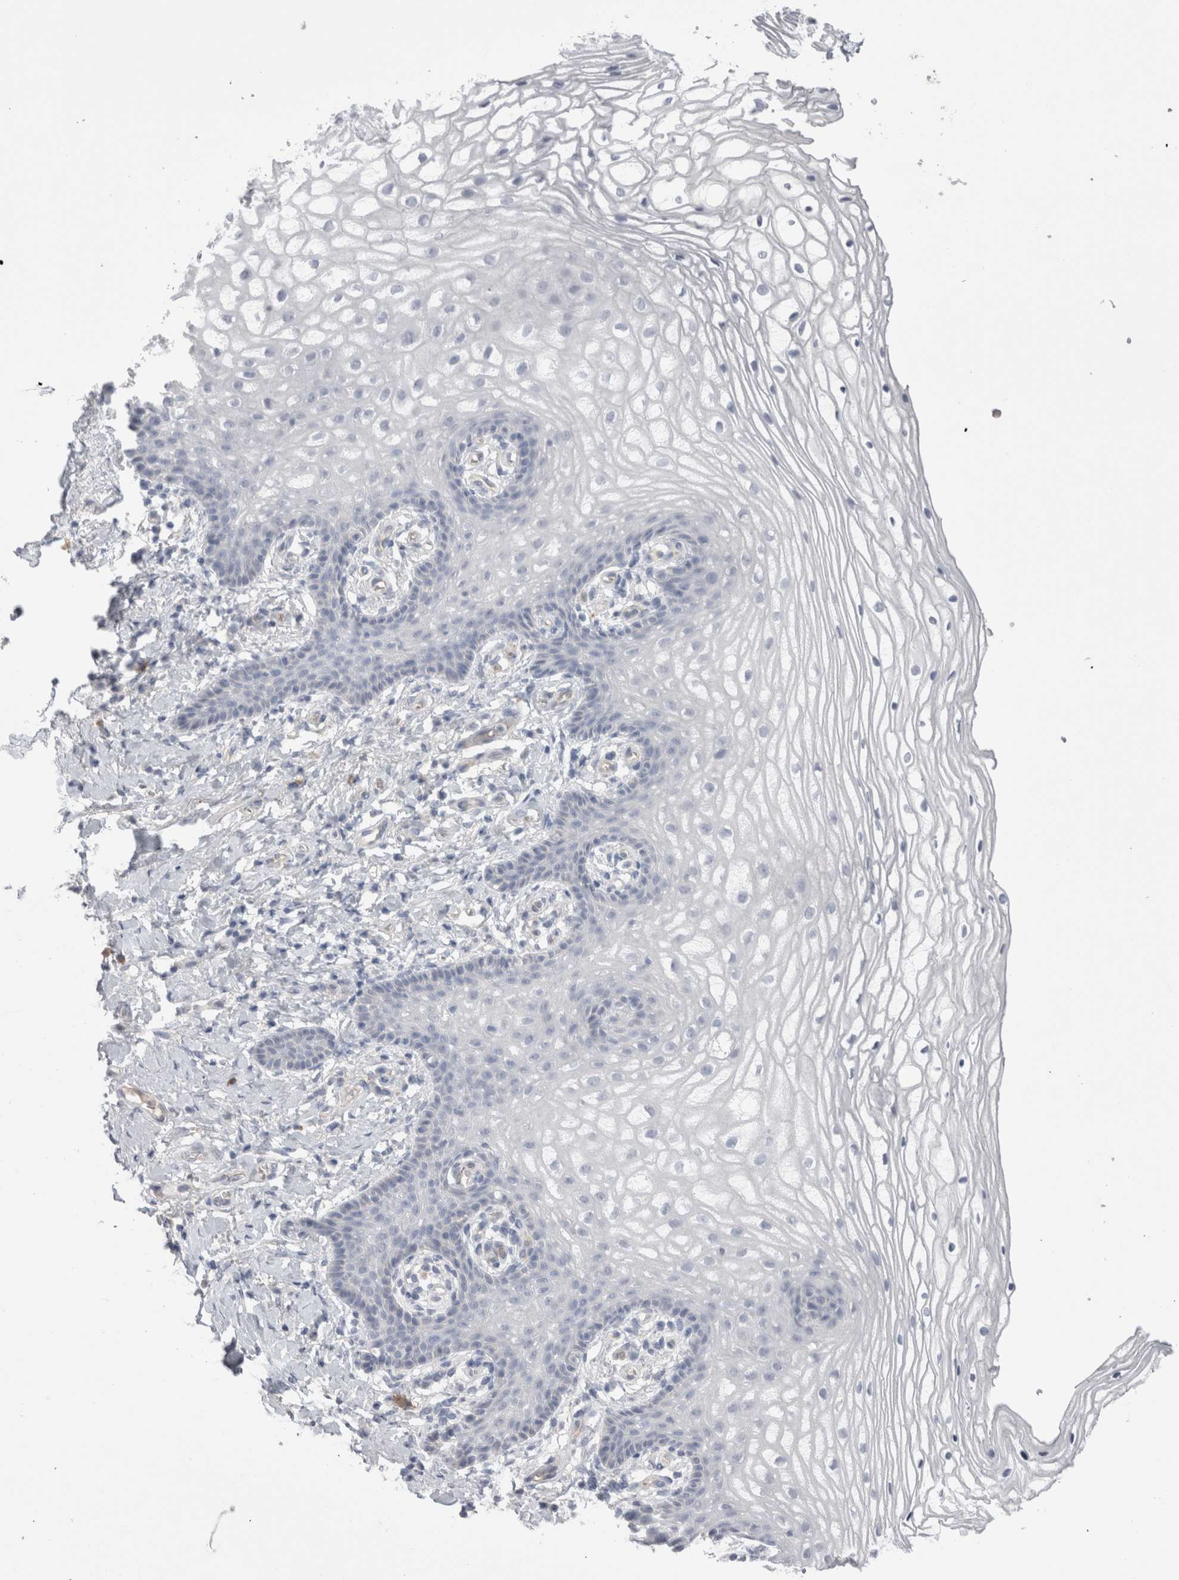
{"staining": {"intensity": "negative", "quantity": "none", "location": "none"}, "tissue": "vagina", "cell_type": "Squamous epithelial cells", "image_type": "normal", "snomed": [{"axis": "morphology", "description": "Normal tissue, NOS"}, {"axis": "topography", "description": "Vagina"}], "caption": "The photomicrograph shows no significant expression in squamous epithelial cells of vagina.", "gene": "EPDR1", "patient": {"sex": "female", "age": 60}}